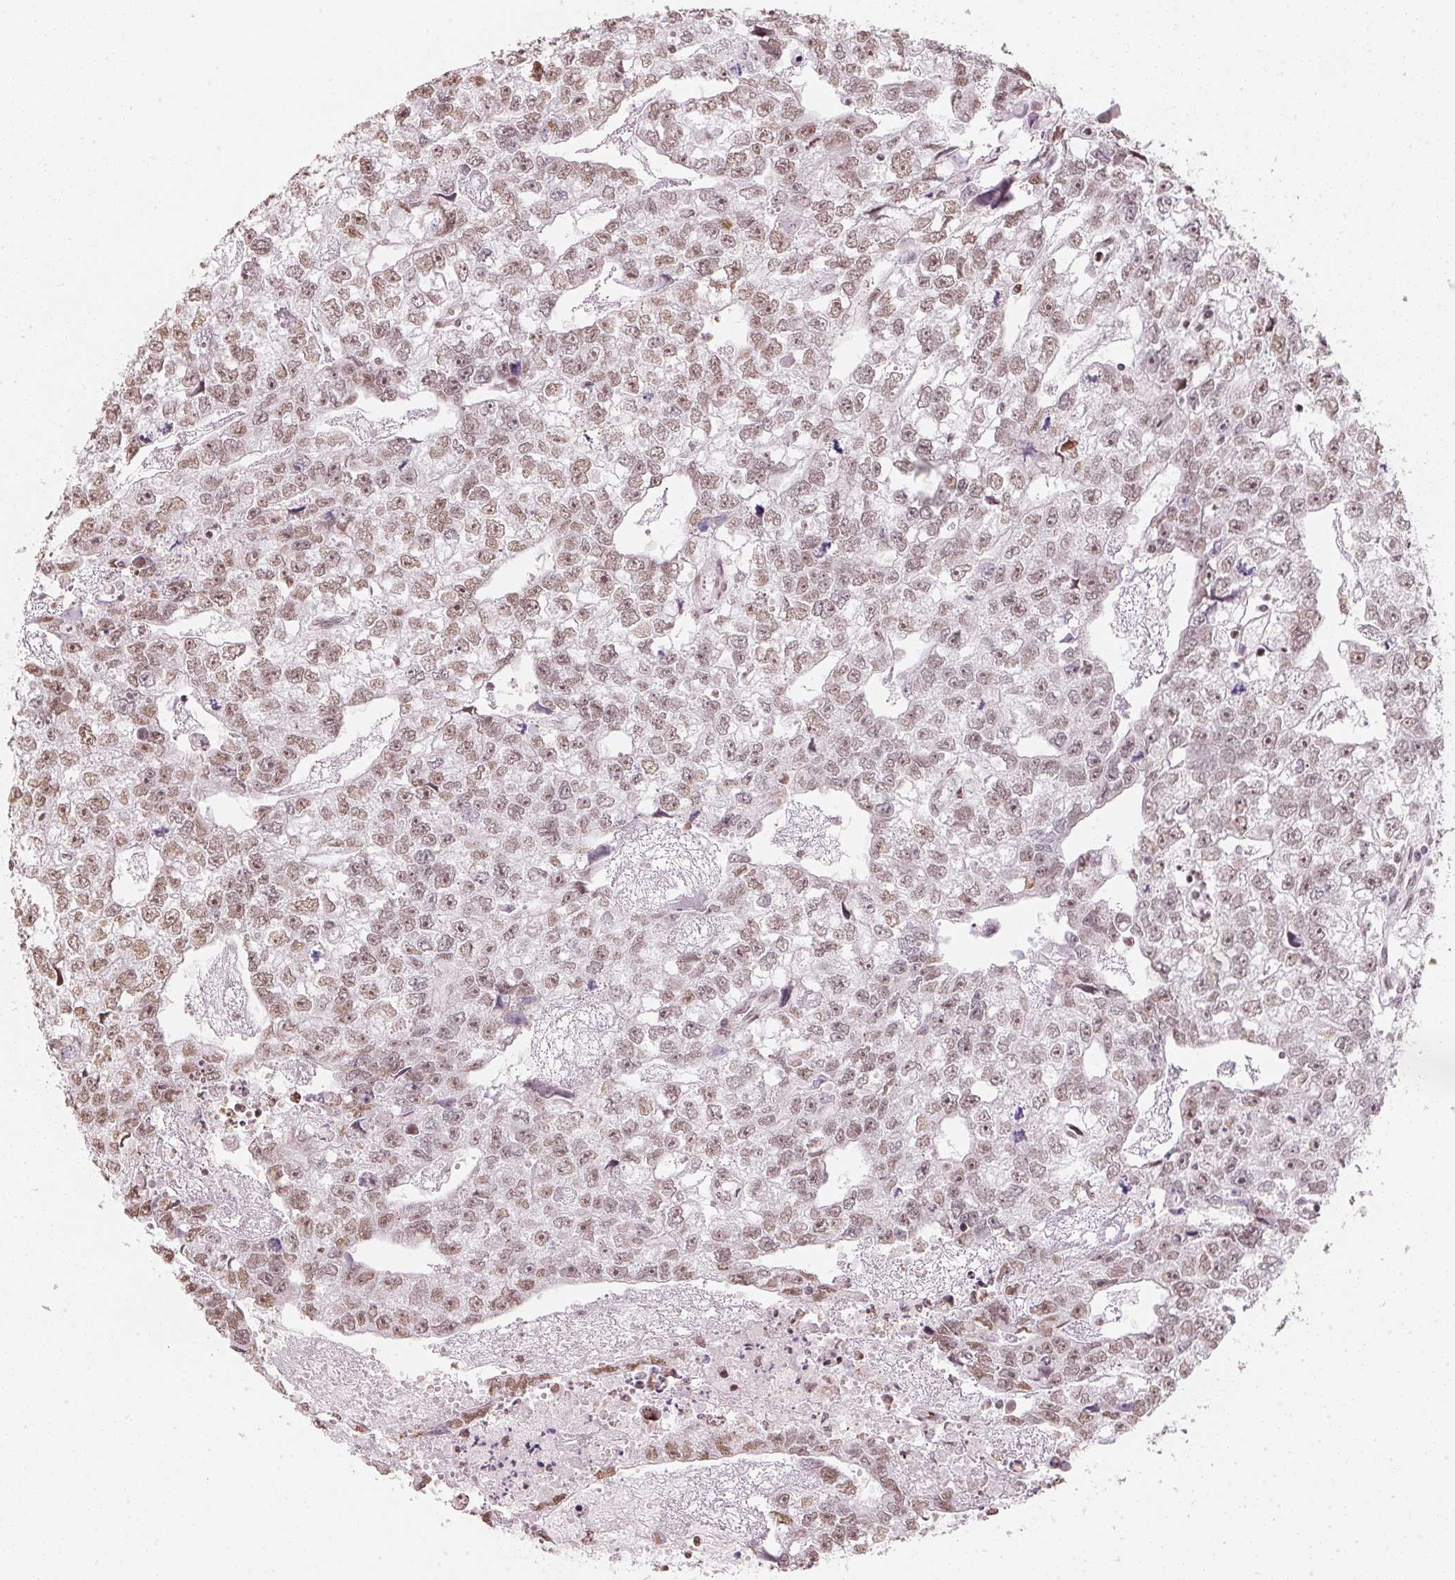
{"staining": {"intensity": "weak", "quantity": ">75%", "location": "nuclear"}, "tissue": "testis cancer", "cell_type": "Tumor cells", "image_type": "cancer", "snomed": [{"axis": "morphology", "description": "Carcinoma, Embryonal, NOS"}, {"axis": "morphology", "description": "Teratoma, malignant, NOS"}, {"axis": "topography", "description": "Testis"}], "caption": "A low amount of weak nuclear expression is seen in about >75% of tumor cells in malignant teratoma (testis) tissue.", "gene": "KAT6A", "patient": {"sex": "male", "age": 44}}